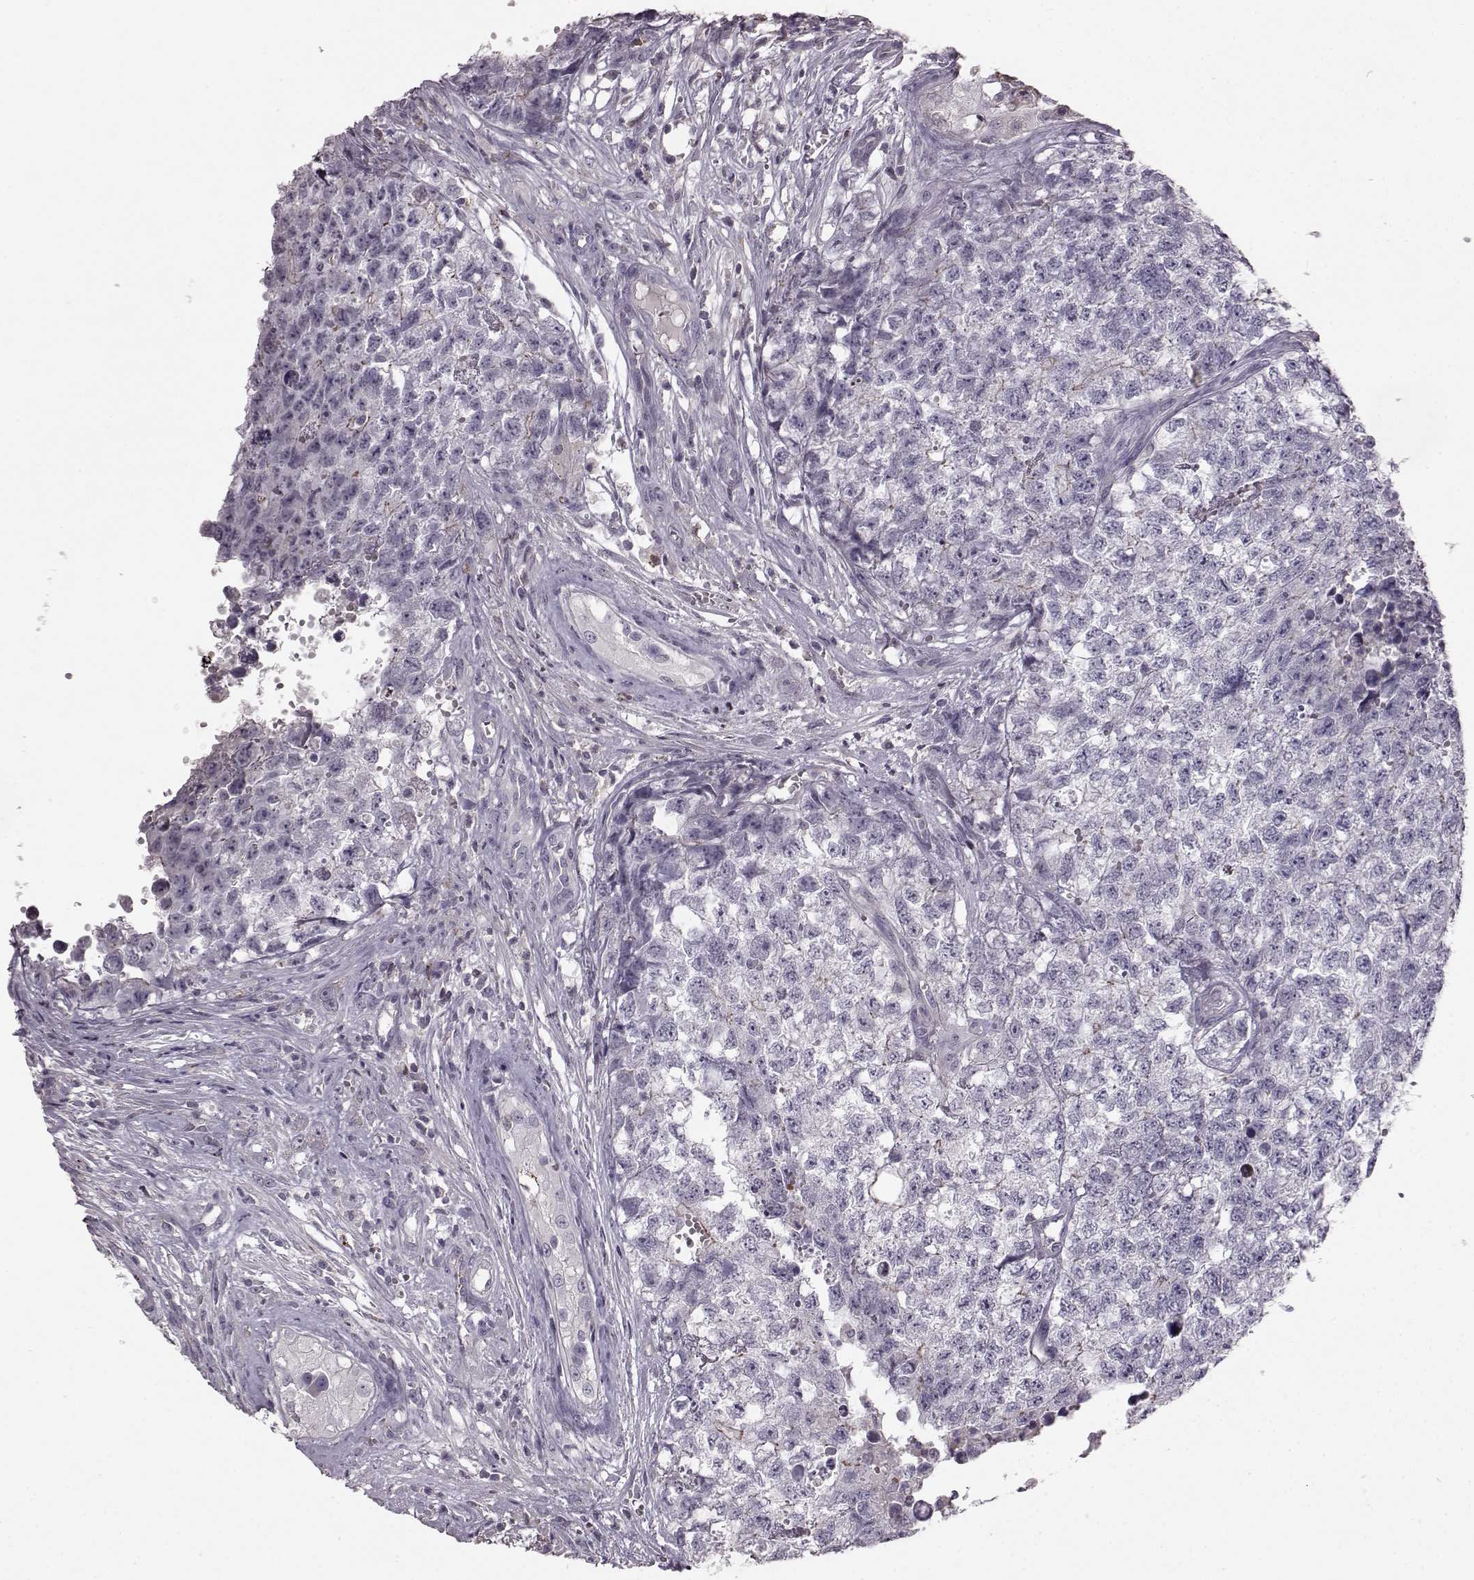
{"staining": {"intensity": "negative", "quantity": "none", "location": "none"}, "tissue": "testis cancer", "cell_type": "Tumor cells", "image_type": "cancer", "snomed": [{"axis": "morphology", "description": "Seminoma, NOS"}, {"axis": "morphology", "description": "Carcinoma, Embryonal, NOS"}, {"axis": "topography", "description": "Testis"}], "caption": "High magnification brightfield microscopy of testis cancer (embryonal carcinoma) stained with DAB (brown) and counterstained with hematoxylin (blue): tumor cells show no significant staining. The staining was performed using DAB to visualize the protein expression in brown, while the nuclei were stained in blue with hematoxylin (Magnification: 20x).", "gene": "PDCD1", "patient": {"sex": "male", "age": 22}}